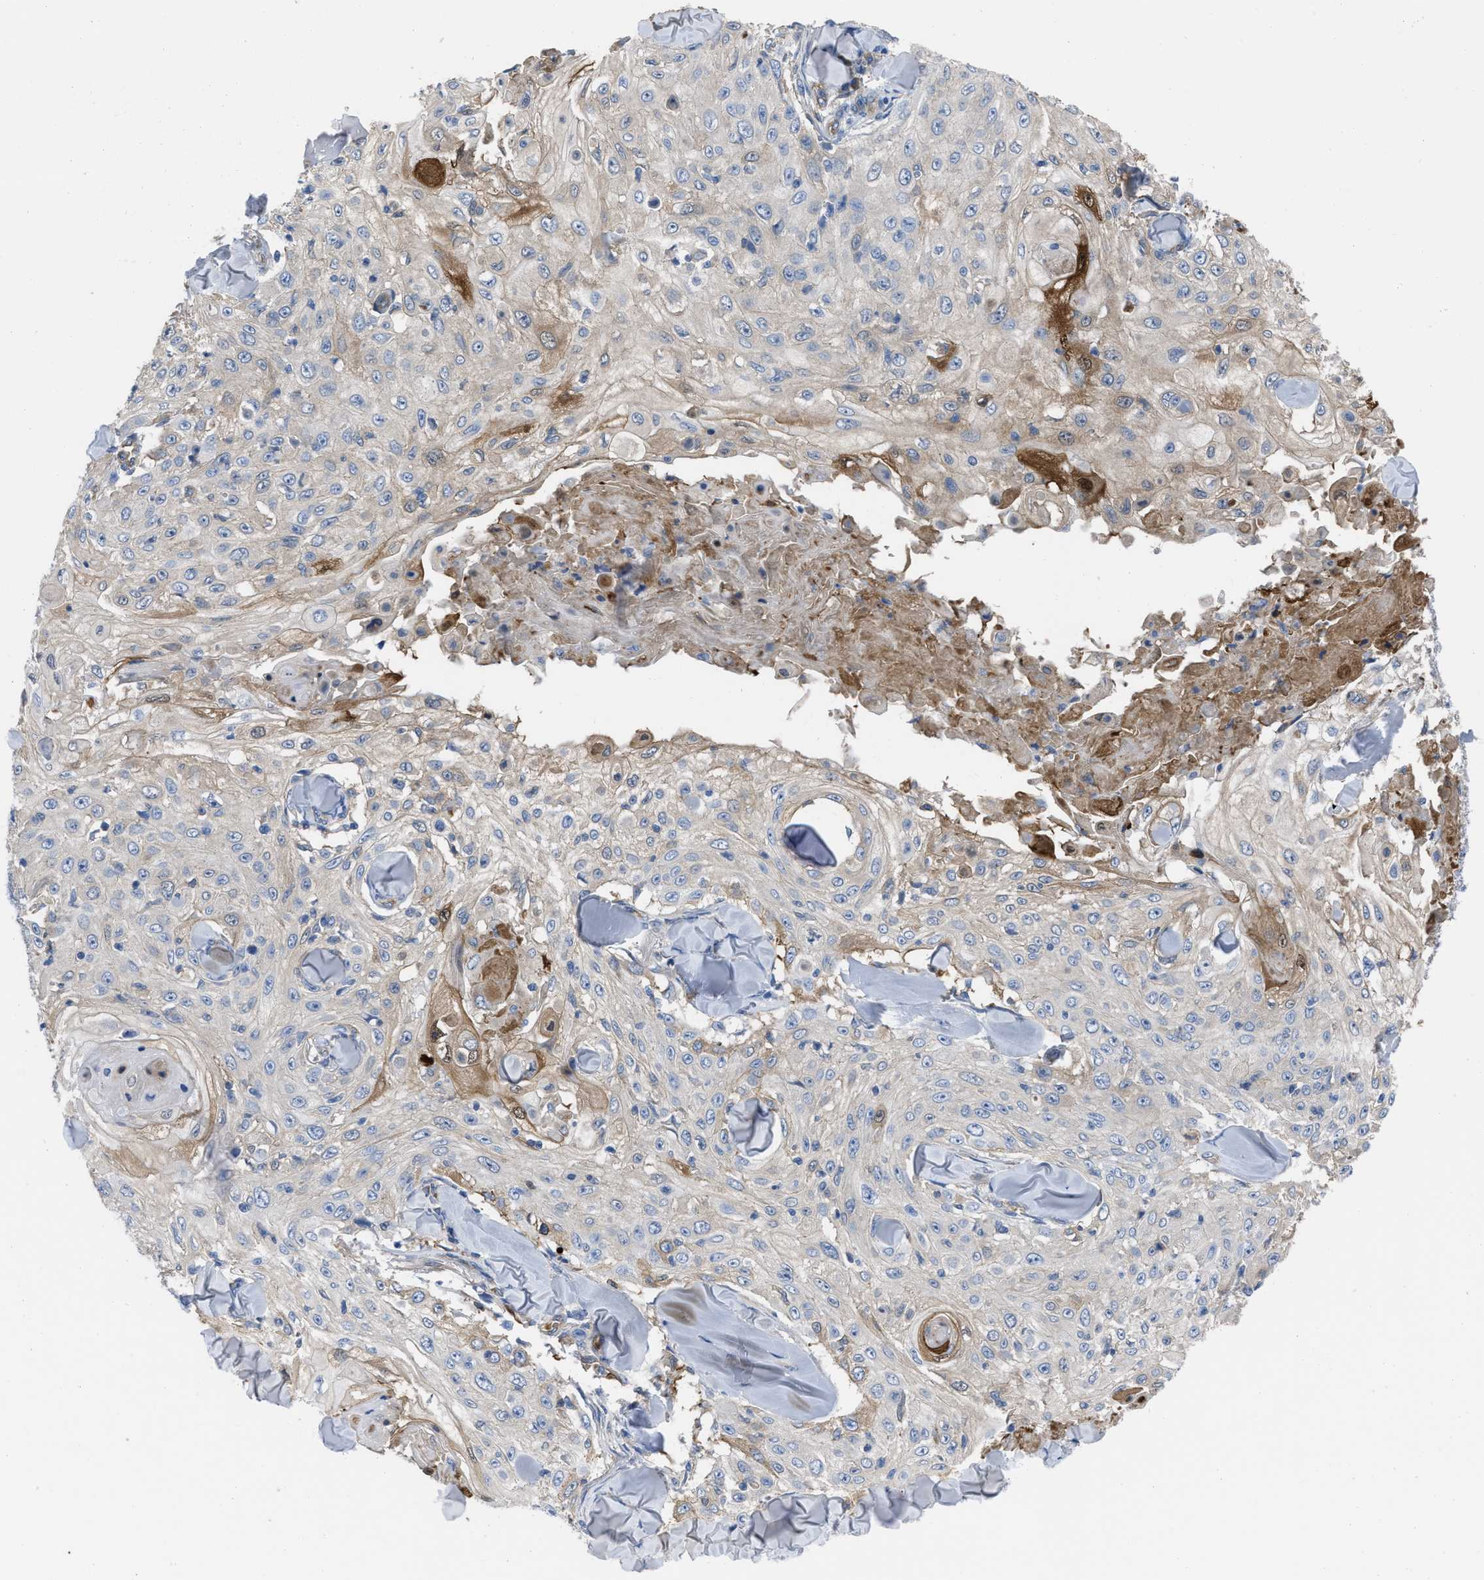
{"staining": {"intensity": "moderate", "quantity": "<25%", "location": "cytoplasmic/membranous"}, "tissue": "skin cancer", "cell_type": "Tumor cells", "image_type": "cancer", "snomed": [{"axis": "morphology", "description": "Squamous cell carcinoma, NOS"}, {"axis": "topography", "description": "Skin"}], "caption": "Skin squamous cell carcinoma was stained to show a protein in brown. There is low levels of moderate cytoplasmic/membranous staining in approximately <25% of tumor cells. (Stains: DAB in brown, nuclei in blue, Microscopy: brightfield microscopy at high magnification).", "gene": "TRIOBP", "patient": {"sex": "male", "age": 86}}